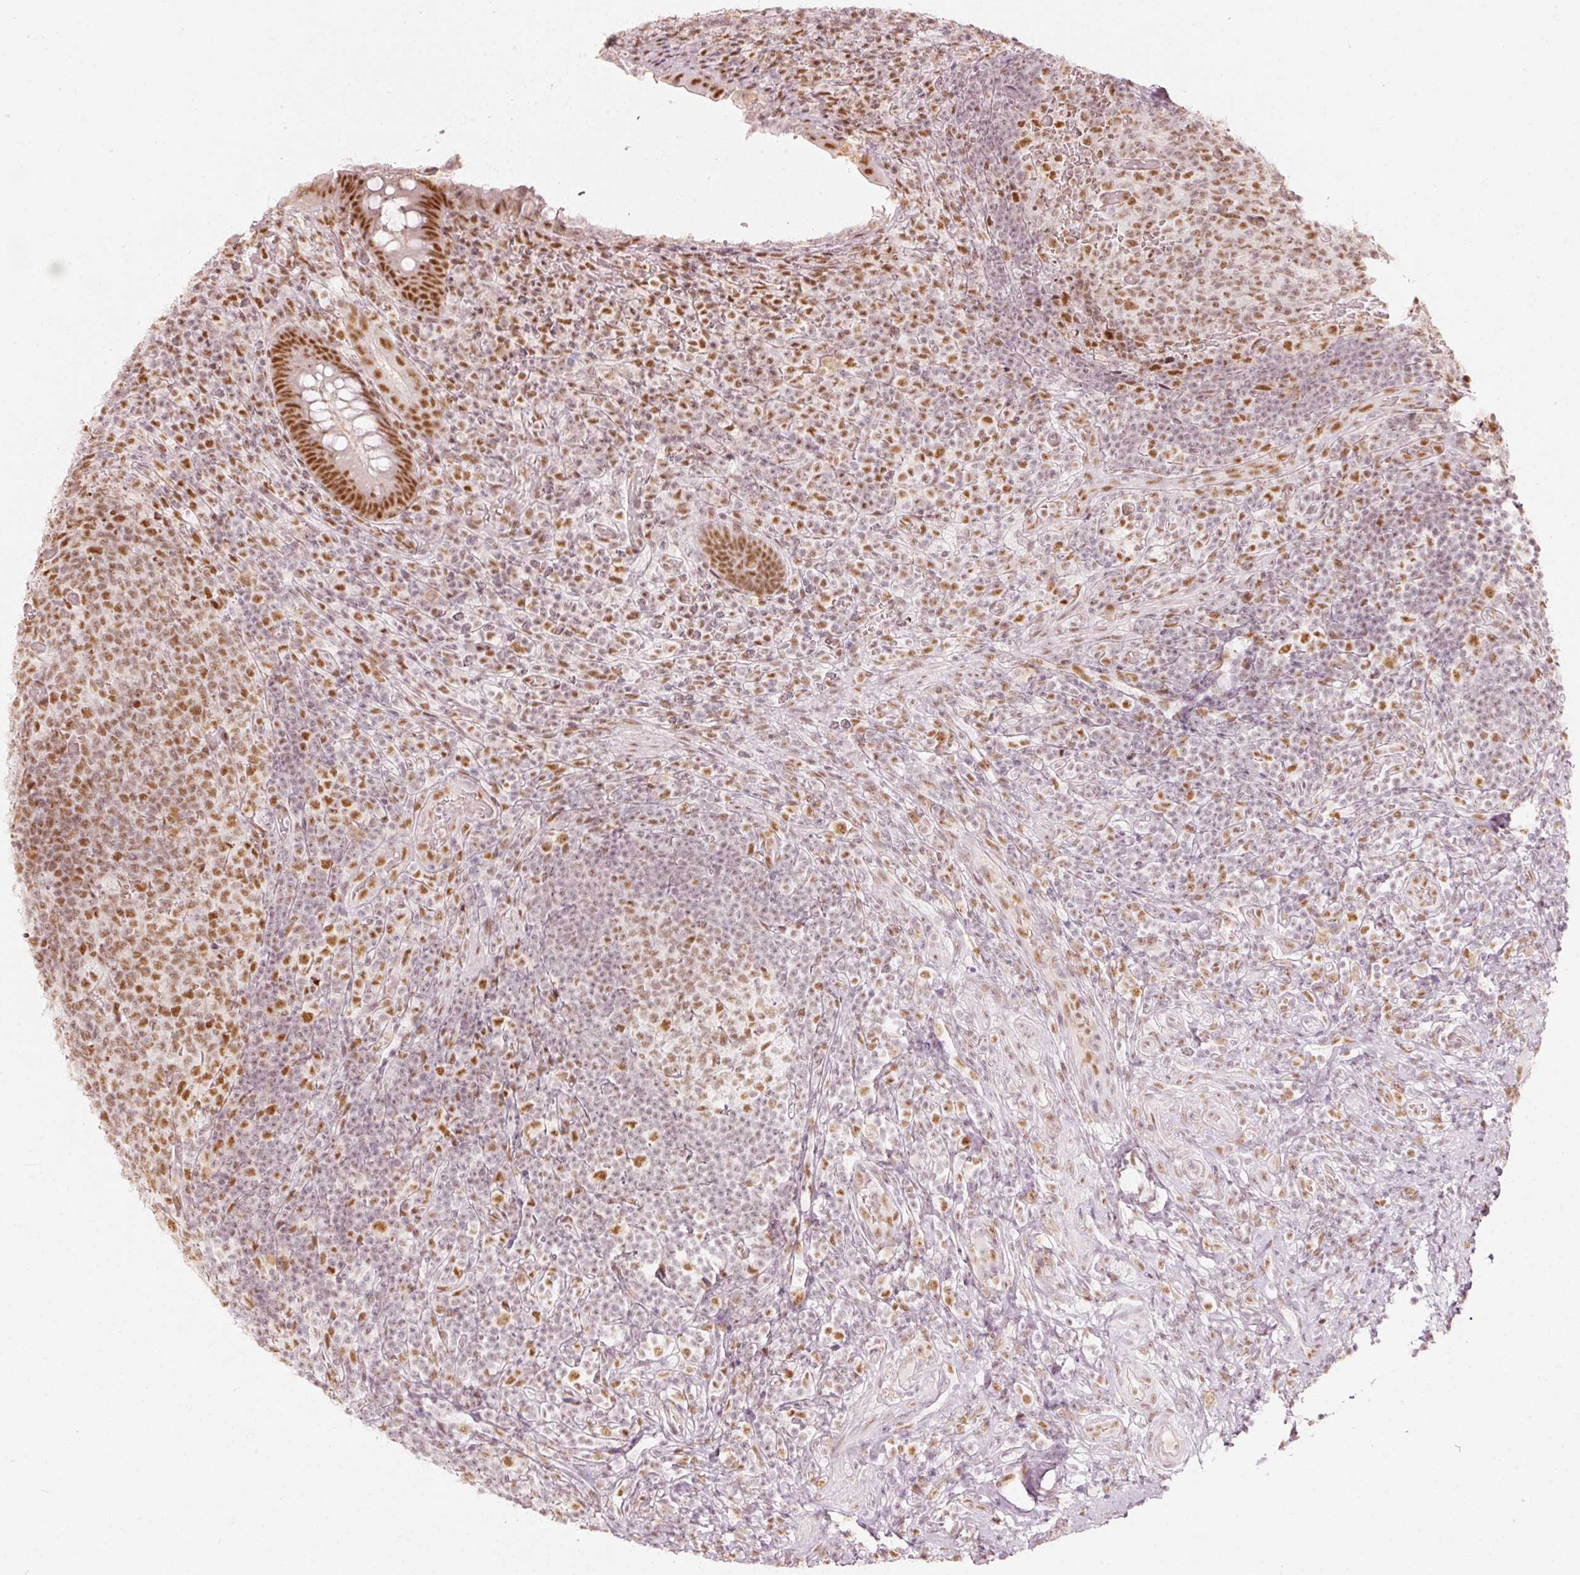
{"staining": {"intensity": "moderate", "quantity": ">75%", "location": "nuclear"}, "tissue": "appendix", "cell_type": "Glandular cells", "image_type": "normal", "snomed": [{"axis": "morphology", "description": "Normal tissue, NOS"}, {"axis": "topography", "description": "Appendix"}], "caption": "Approximately >75% of glandular cells in benign appendix display moderate nuclear protein positivity as visualized by brown immunohistochemical staining.", "gene": "PPP1R10", "patient": {"sex": "female", "age": 43}}